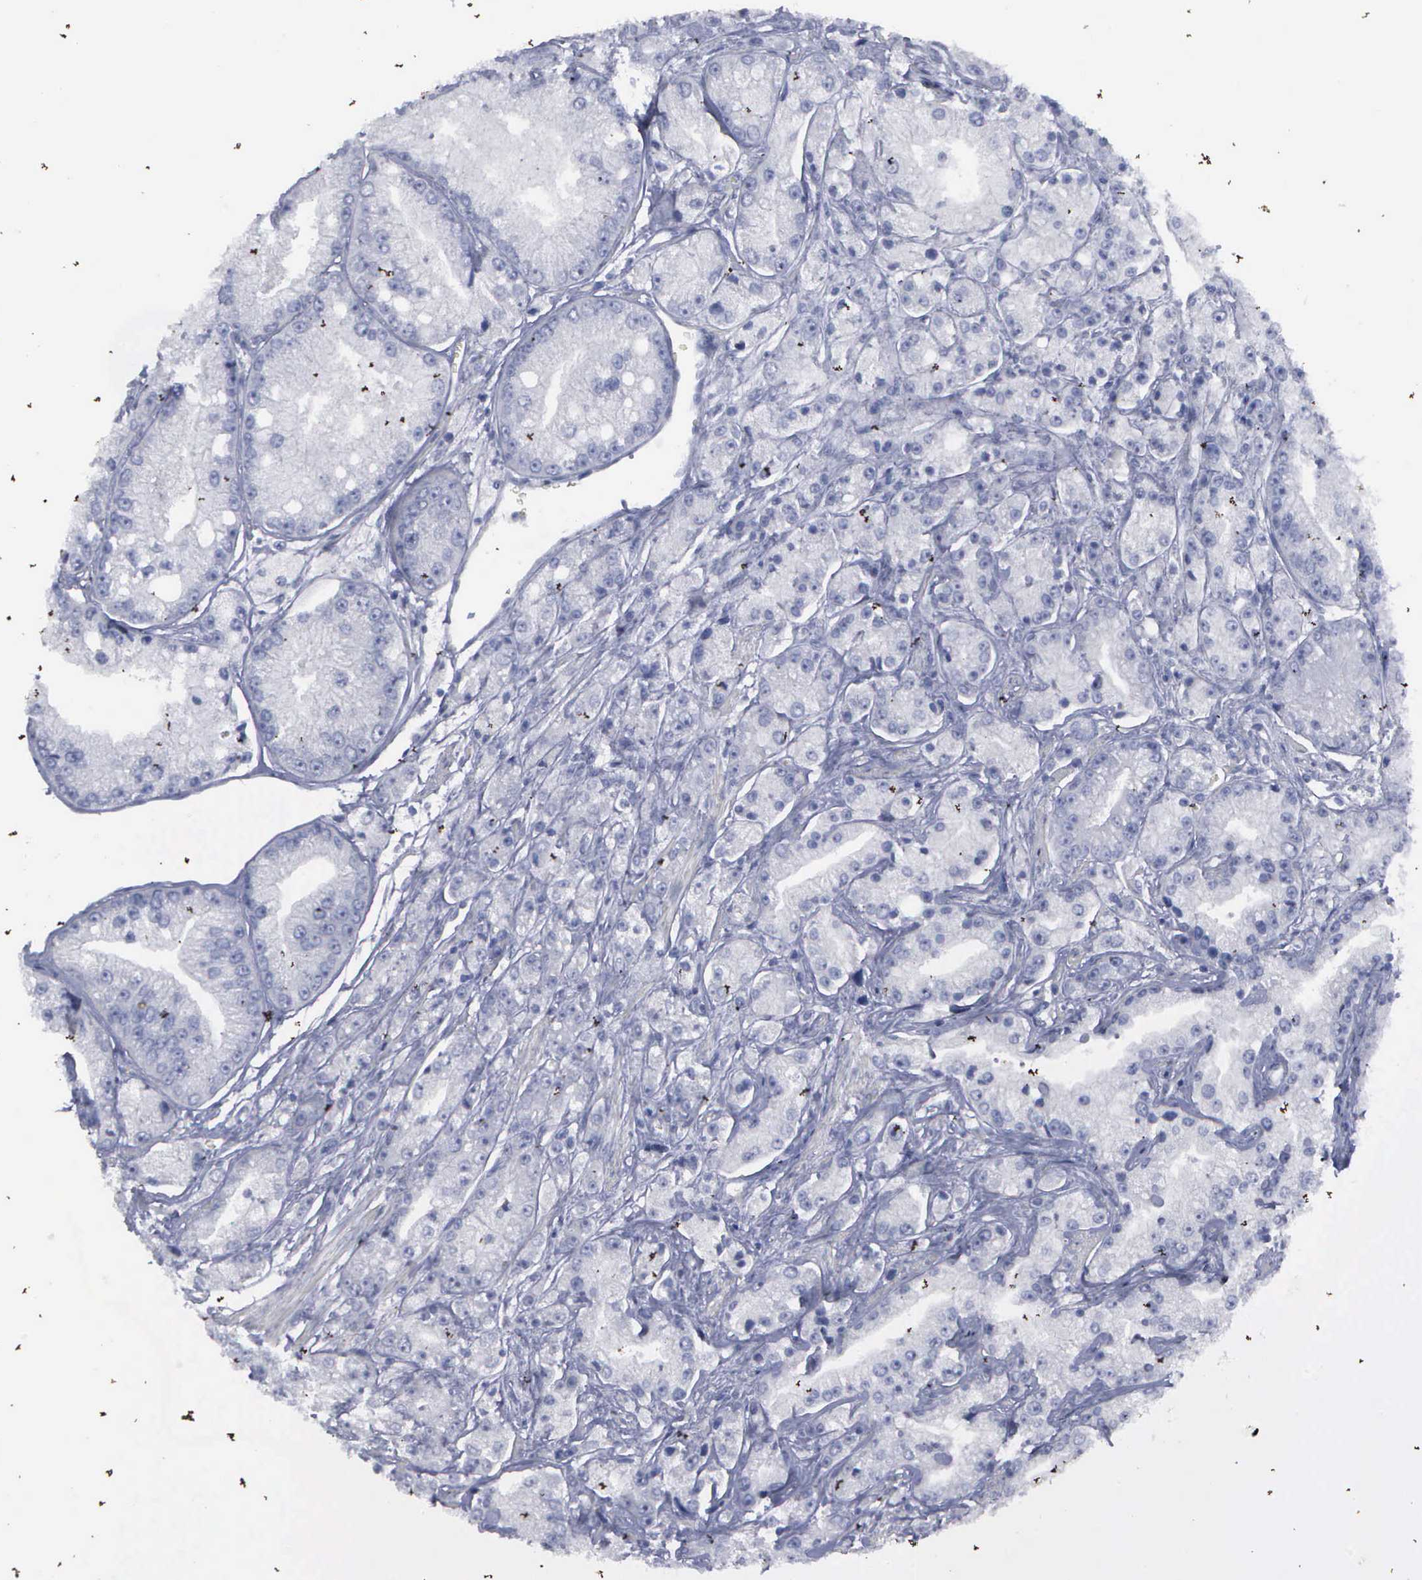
{"staining": {"intensity": "negative", "quantity": "none", "location": "none"}, "tissue": "prostate cancer", "cell_type": "Tumor cells", "image_type": "cancer", "snomed": [{"axis": "morphology", "description": "Adenocarcinoma, Medium grade"}, {"axis": "topography", "description": "Prostate"}], "caption": "The histopathology image shows no significant positivity in tumor cells of prostate medium-grade adenocarcinoma.", "gene": "KIAA0586", "patient": {"sex": "male", "age": 72}}